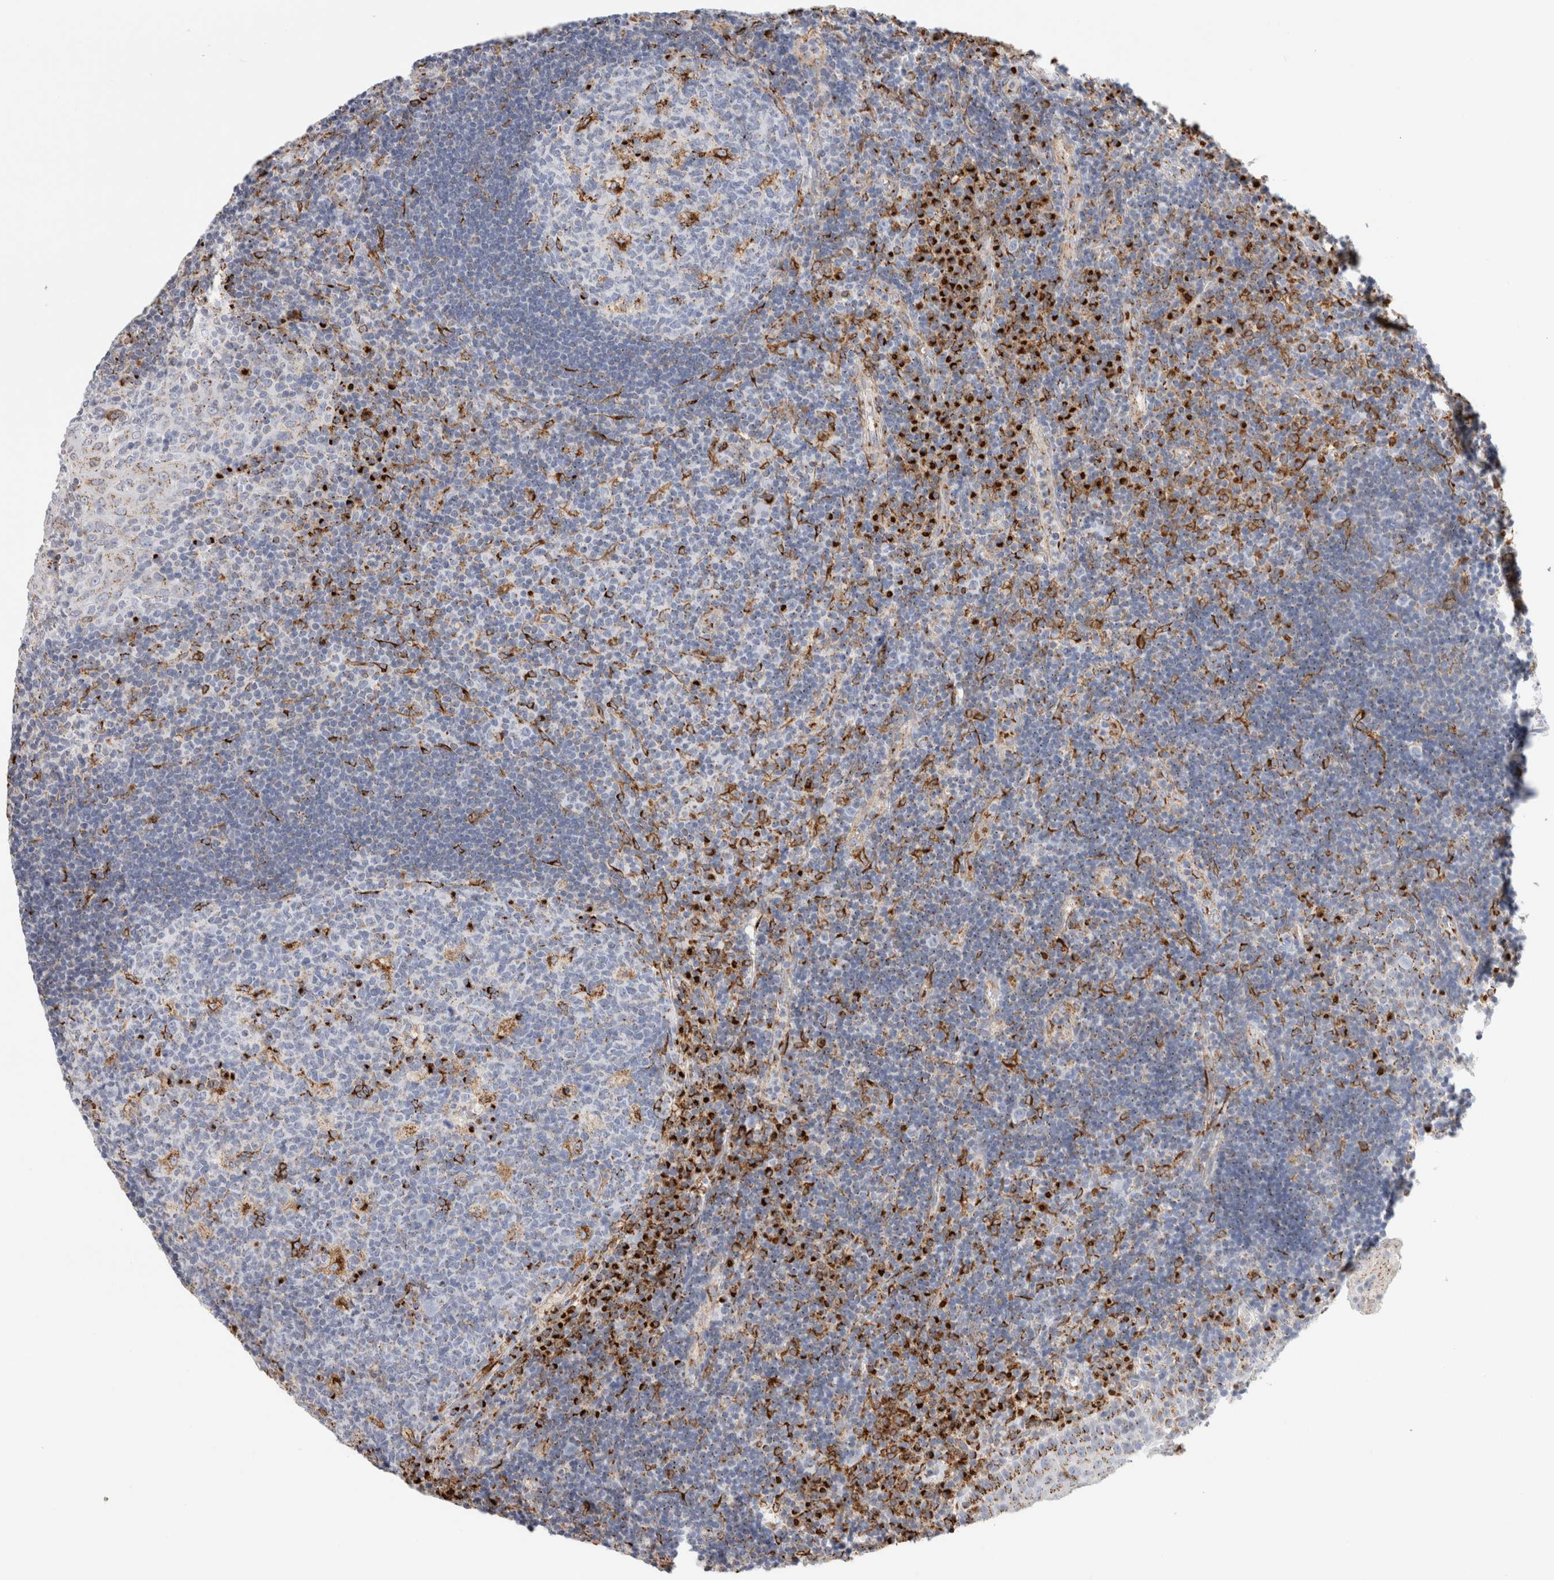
{"staining": {"intensity": "strong", "quantity": "<25%", "location": "cytoplasmic/membranous"}, "tissue": "tonsil", "cell_type": "Germinal center cells", "image_type": "normal", "snomed": [{"axis": "morphology", "description": "Normal tissue, NOS"}, {"axis": "topography", "description": "Tonsil"}], "caption": "A high-resolution photomicrograph shows immunohistochemistry staining of benign tonsil, which demonstrates strong cytoplasmic/membranous expression in approximately <25% of germinal center cells.", "gene": "MCFD2", "patient": {"sex": "female", "age": 40}}